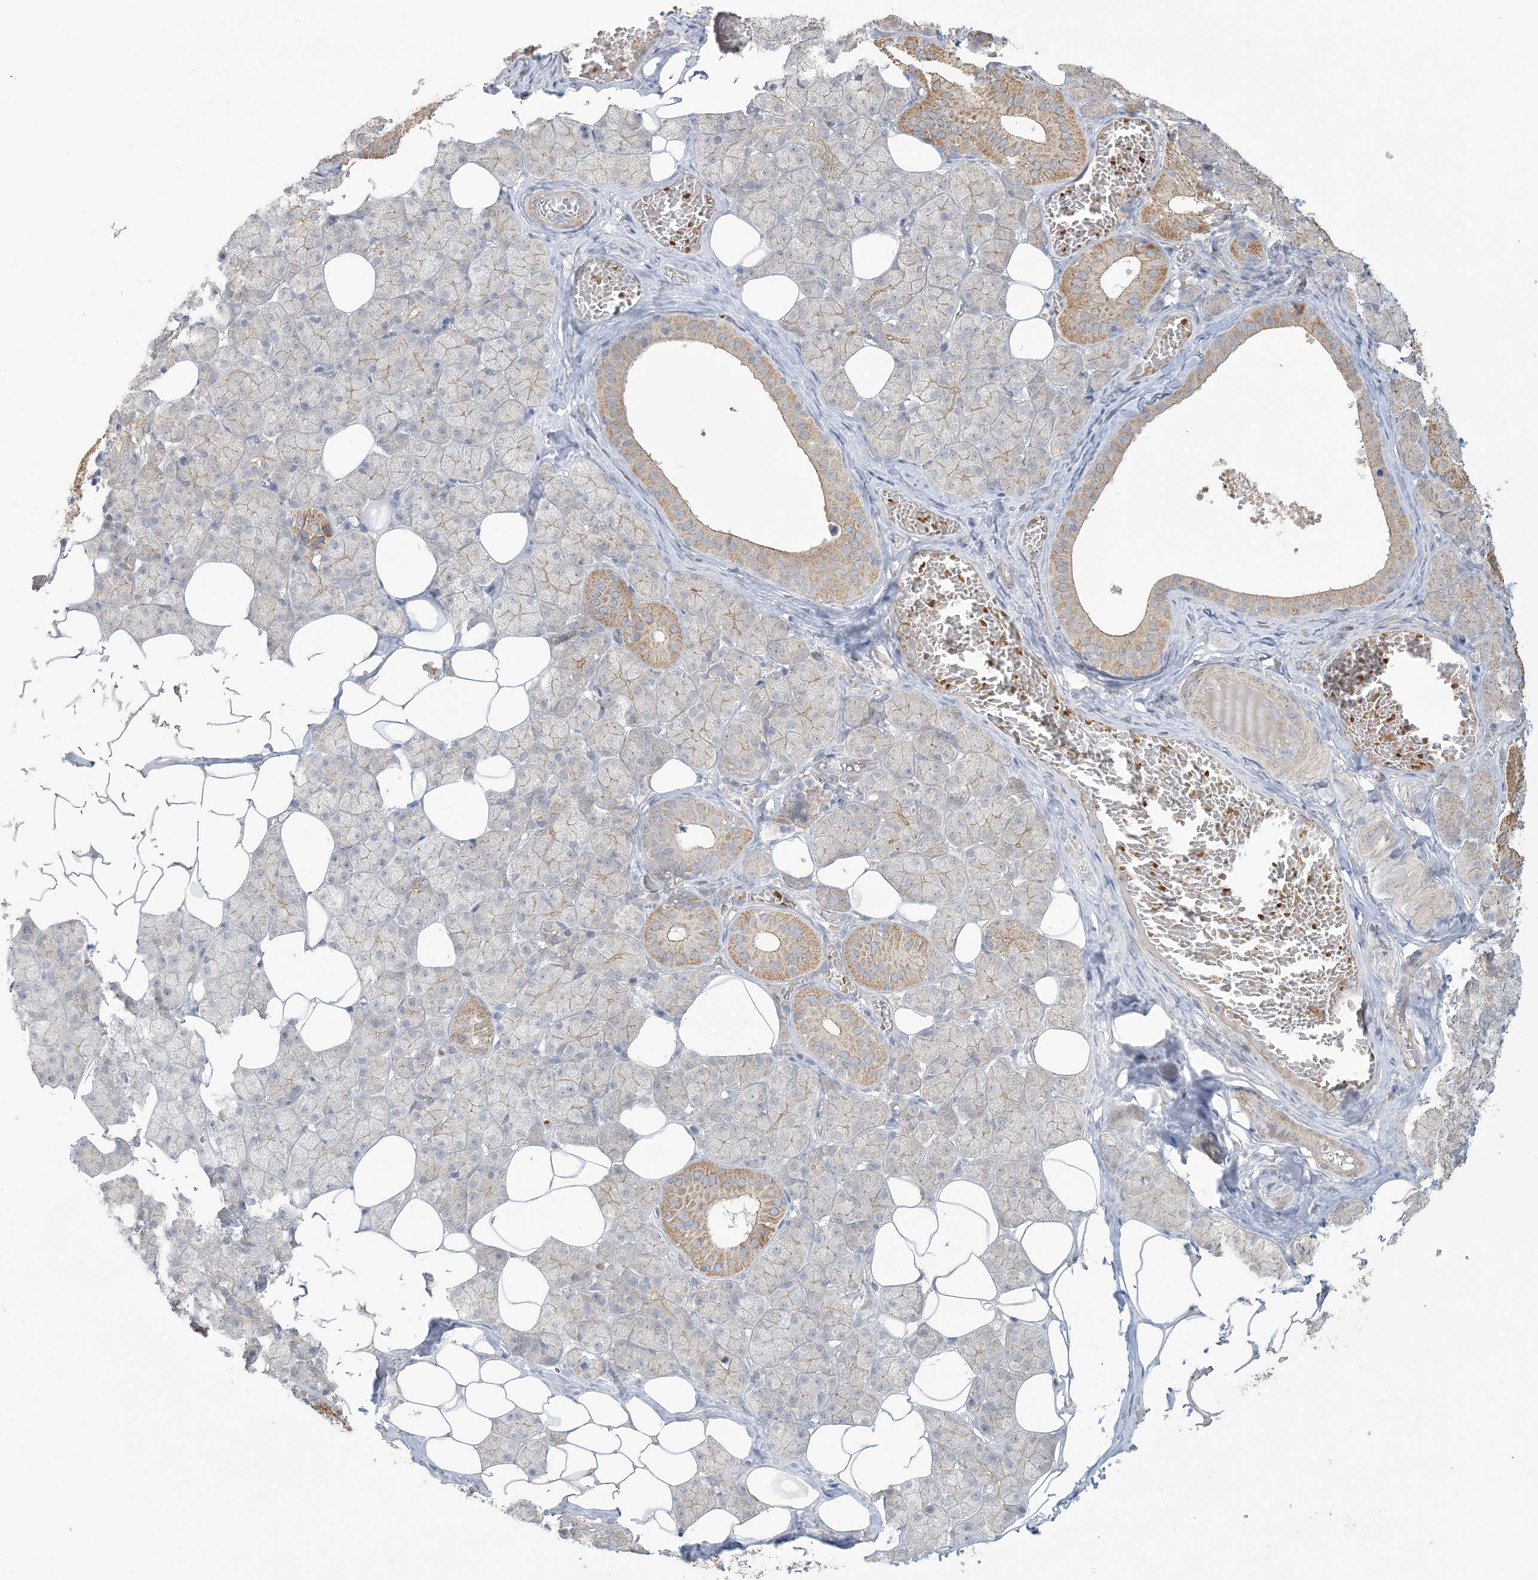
{"staining": {"intensity": "moderate", "quantity": "<25%", "location": "cytoplasmic/membranous"}, "tissue": "salivary gland", "cell_type": "Glandular cells", "image_type": "normal", "snomed": [{"axis": "morphology", "description": "Normal tissue, NOS"}, {"axis": "topography", "description": "Salivary gland"}], "caption": "A low amount of moderate cytoplasmic/membranous positivity is seen in about <25% of glandular cells in normal salivary gland.", "gene": "KLHL18", "patient": {"sex": "female", "age": 33}}